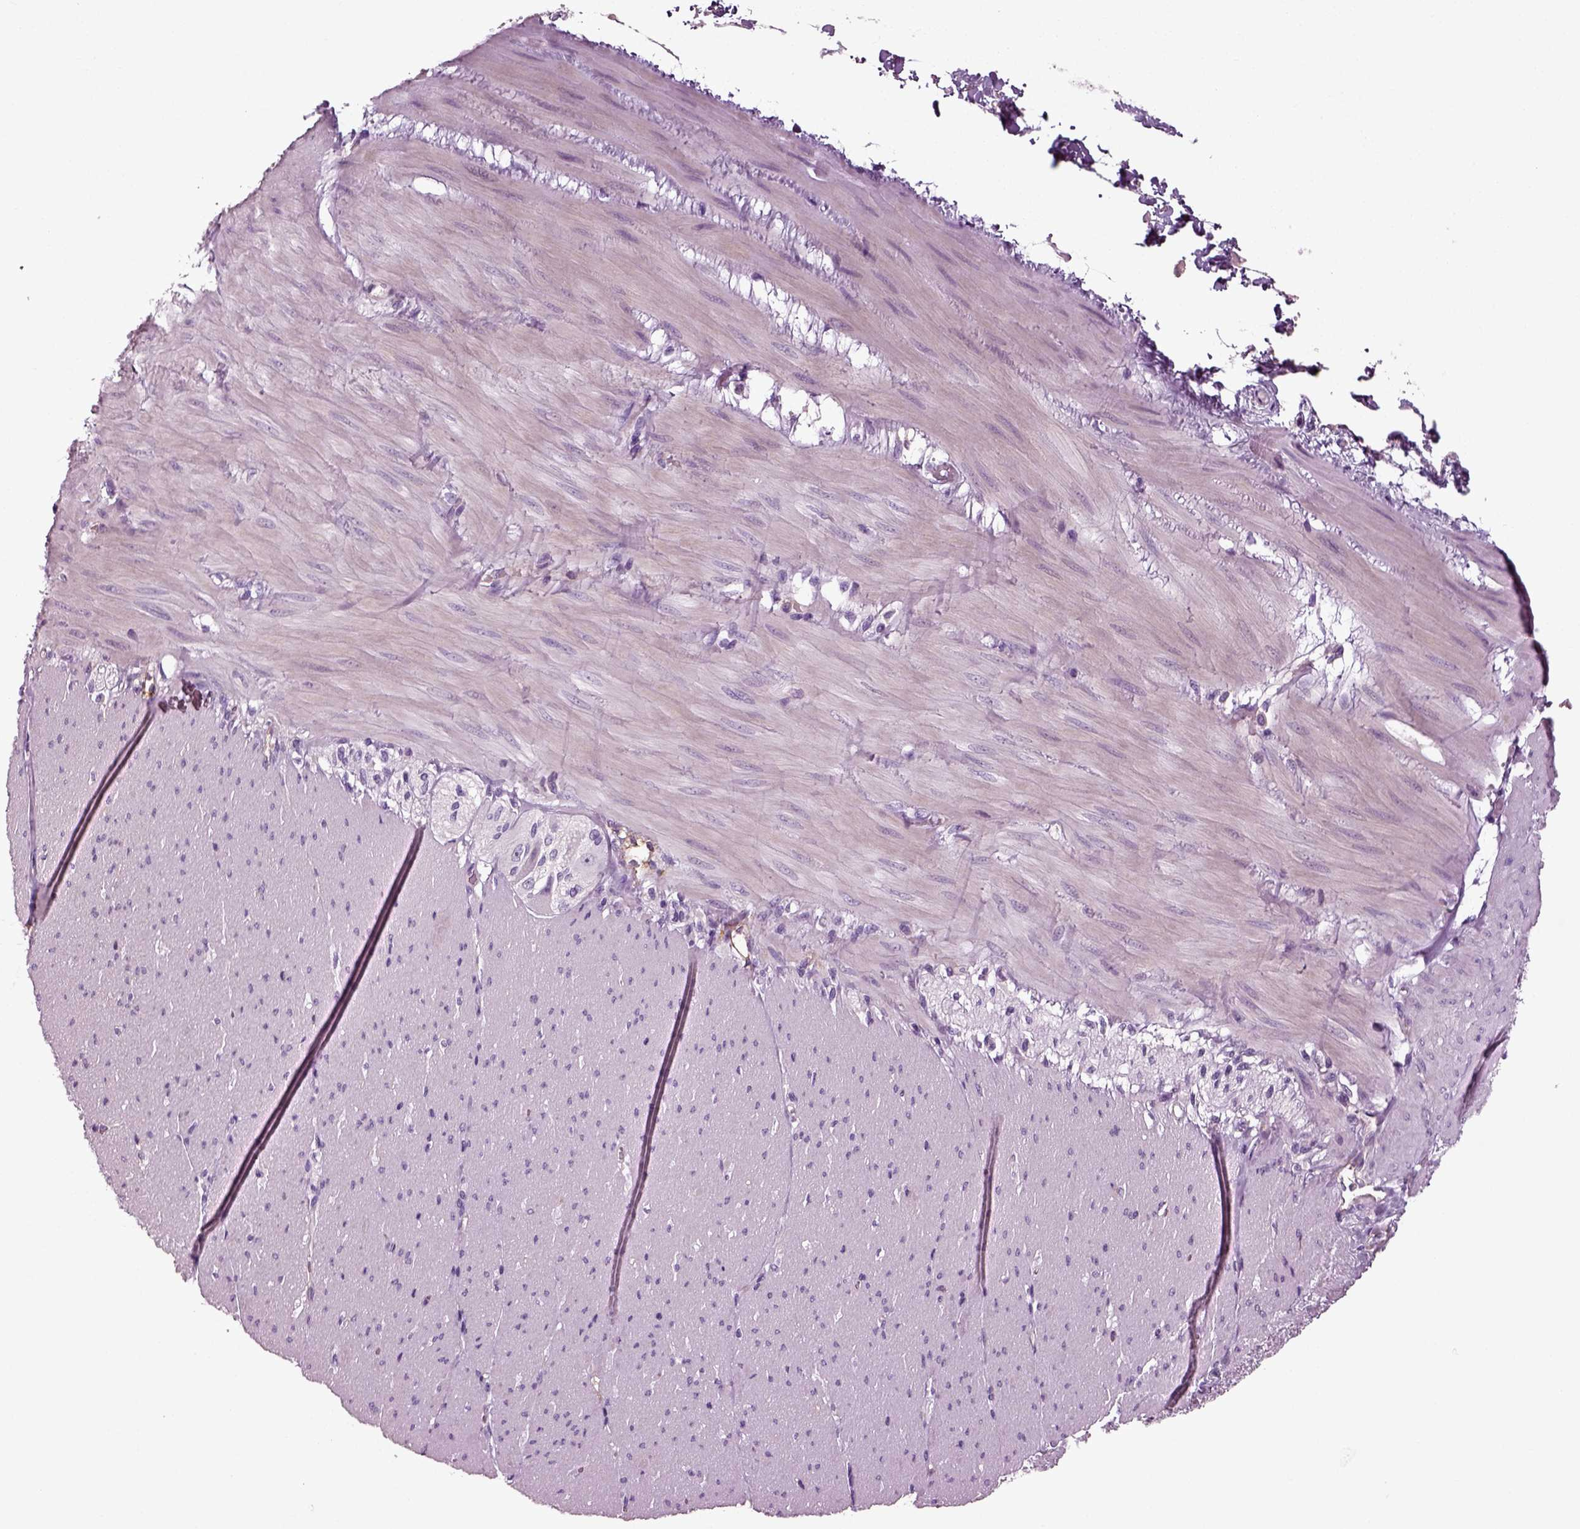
{"staining": {"intensity": "negative", "quantity": "none", "location": "none"}, "tissue": "adipose tissue", "cell_type": "Adipocytes", "image_type": "normal", "snomed": [{"axis": "morphology", "description": "Normal tissue, NOS"}, {"axis": "topography", "description": "Smooth muscle"}, {"axis": "topography", "description": "Duodenum"}, {"axis": "topography", "description": "Peripheral nerve tissue"}], "caption": "Immunohistochemical staining of unremarkable adipose tissue displays no significant staining in adipocytes.", "gene": "DEFB118", "patient": {"sex": "female", "age": 61}}